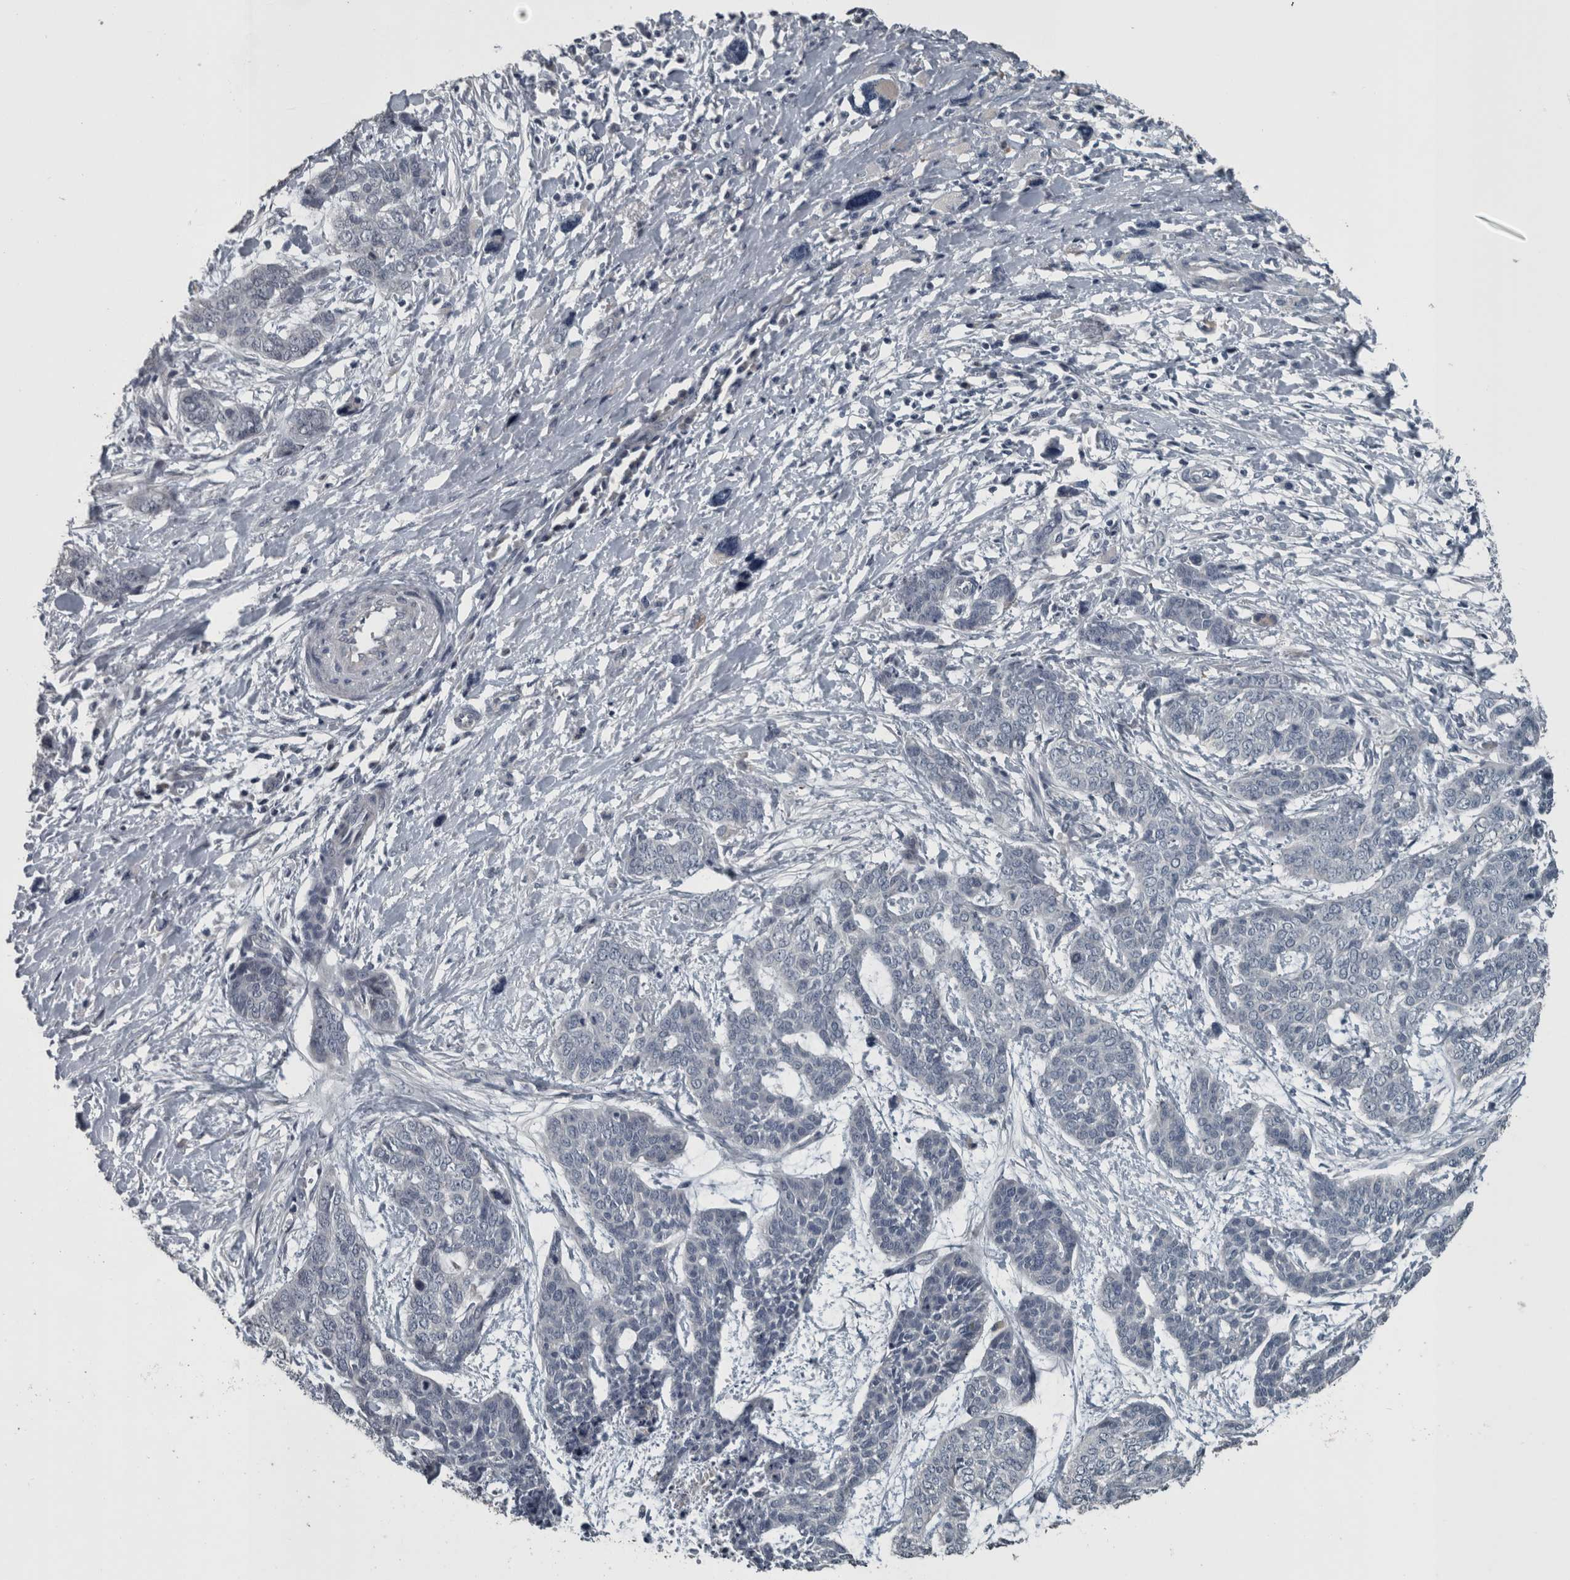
{"staining": {"intensity": "negative", "quantity": "none", "location": "none"}, "tissue": "skin cancer", "cell_type": "Tumor cells", "image_type": "cancer", "snomed": [{"axis": "morphology", "description": "Basal cell carcinoma"}, {"axis": "topography", "description": "Skin"}], "caption": "An image of human basal cell carcinoma (skin) is negative for staining in tumor cells.", "gene": "KRT20", "patient": {"sex": "female", "age": 64}}